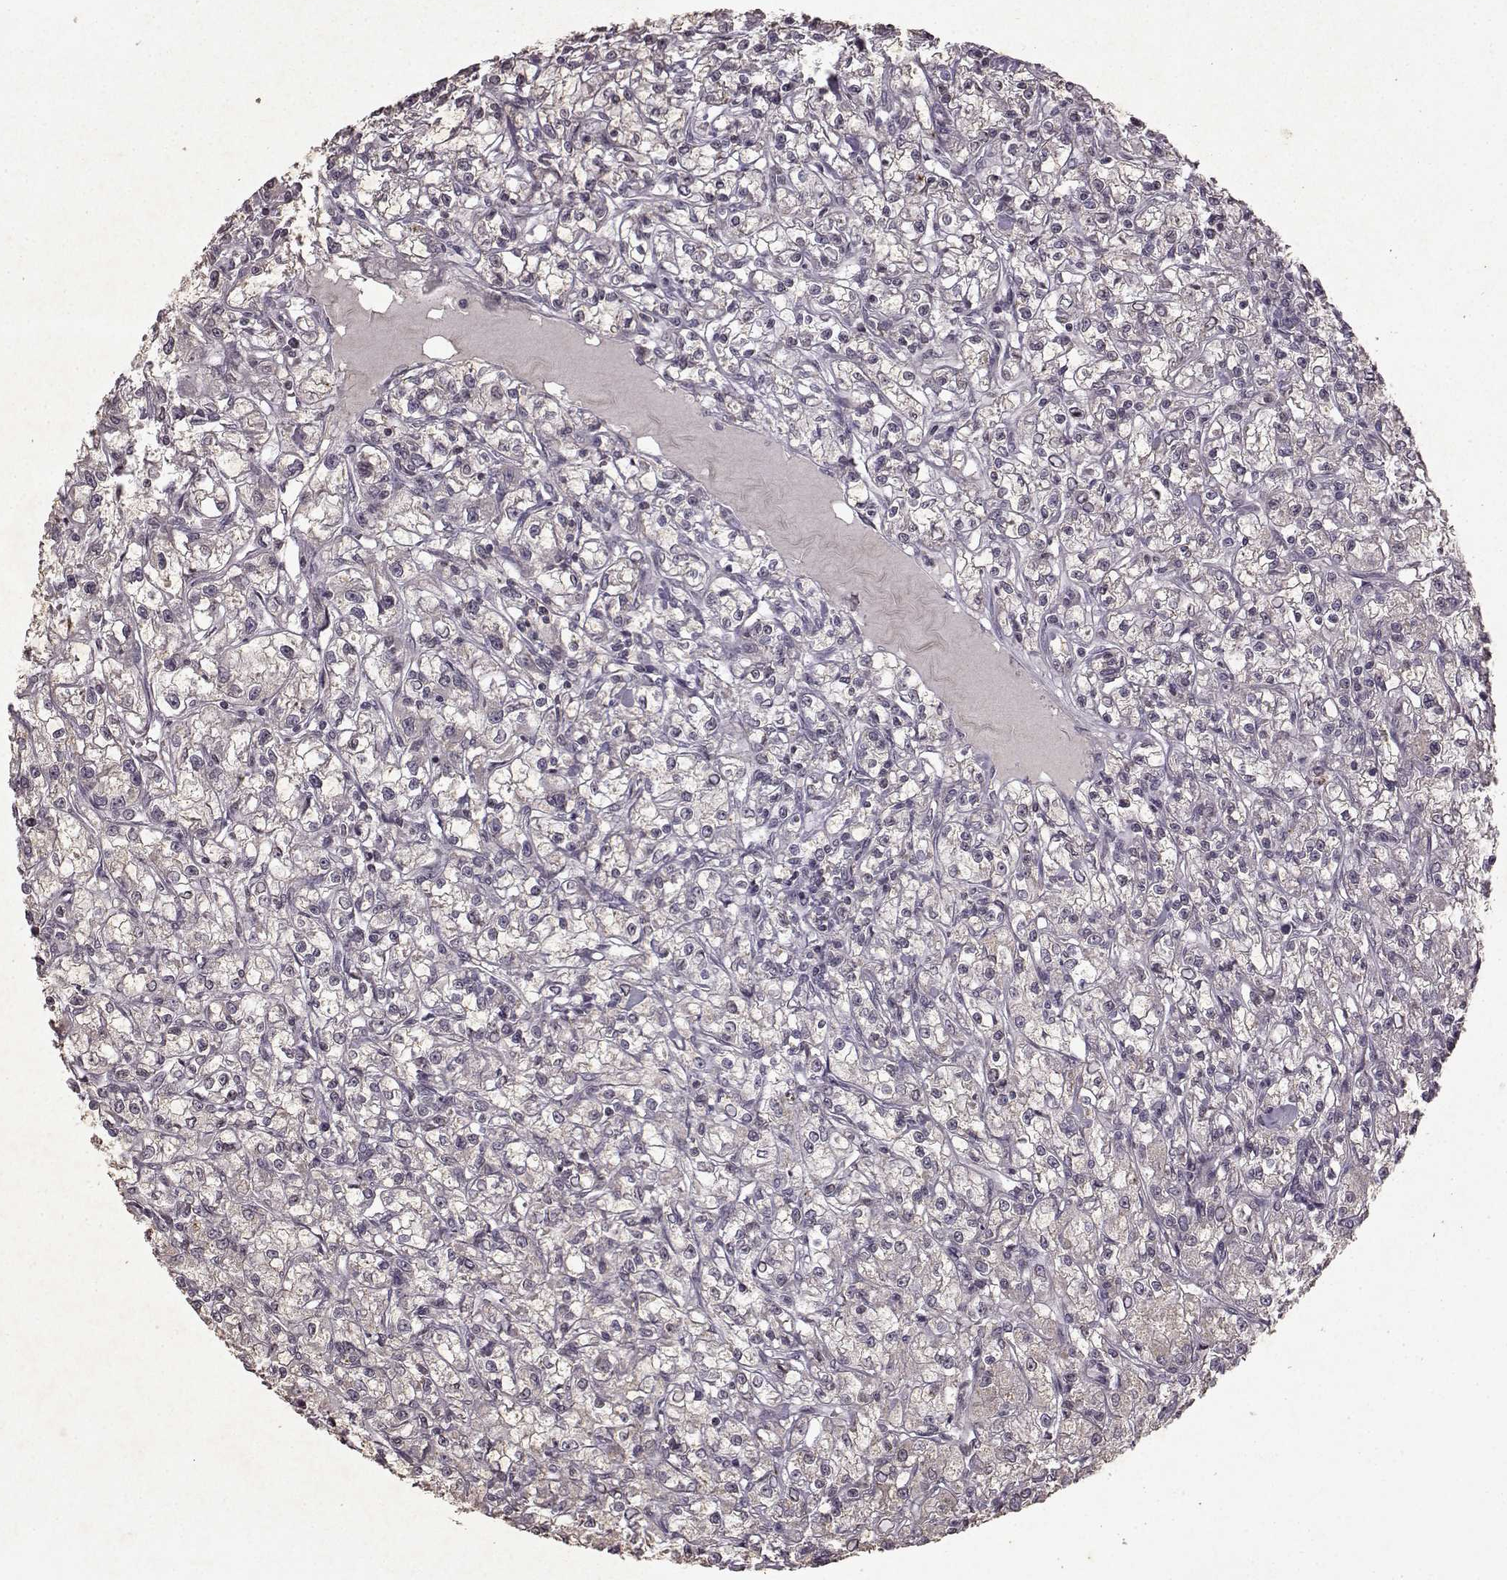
{"staining": {"intensity": "negative", "quantity": "none", "location": "none"}, "tissue": "renal cancer", "cell_type": "Tumor cells", "image_type": "cancer", "snomed": [{"axis": "morphology", "description": "Adenocarcinoma, NOS"}, {"axis": "topography", "description": "Kidney"}], "caption": "Renal adenocarcinoma stained for a protein using immunohistochemistry (IHC) displays no staining tumor cells.", "gene": "LHB", "patient": {"sex": "female", "age": 59}}